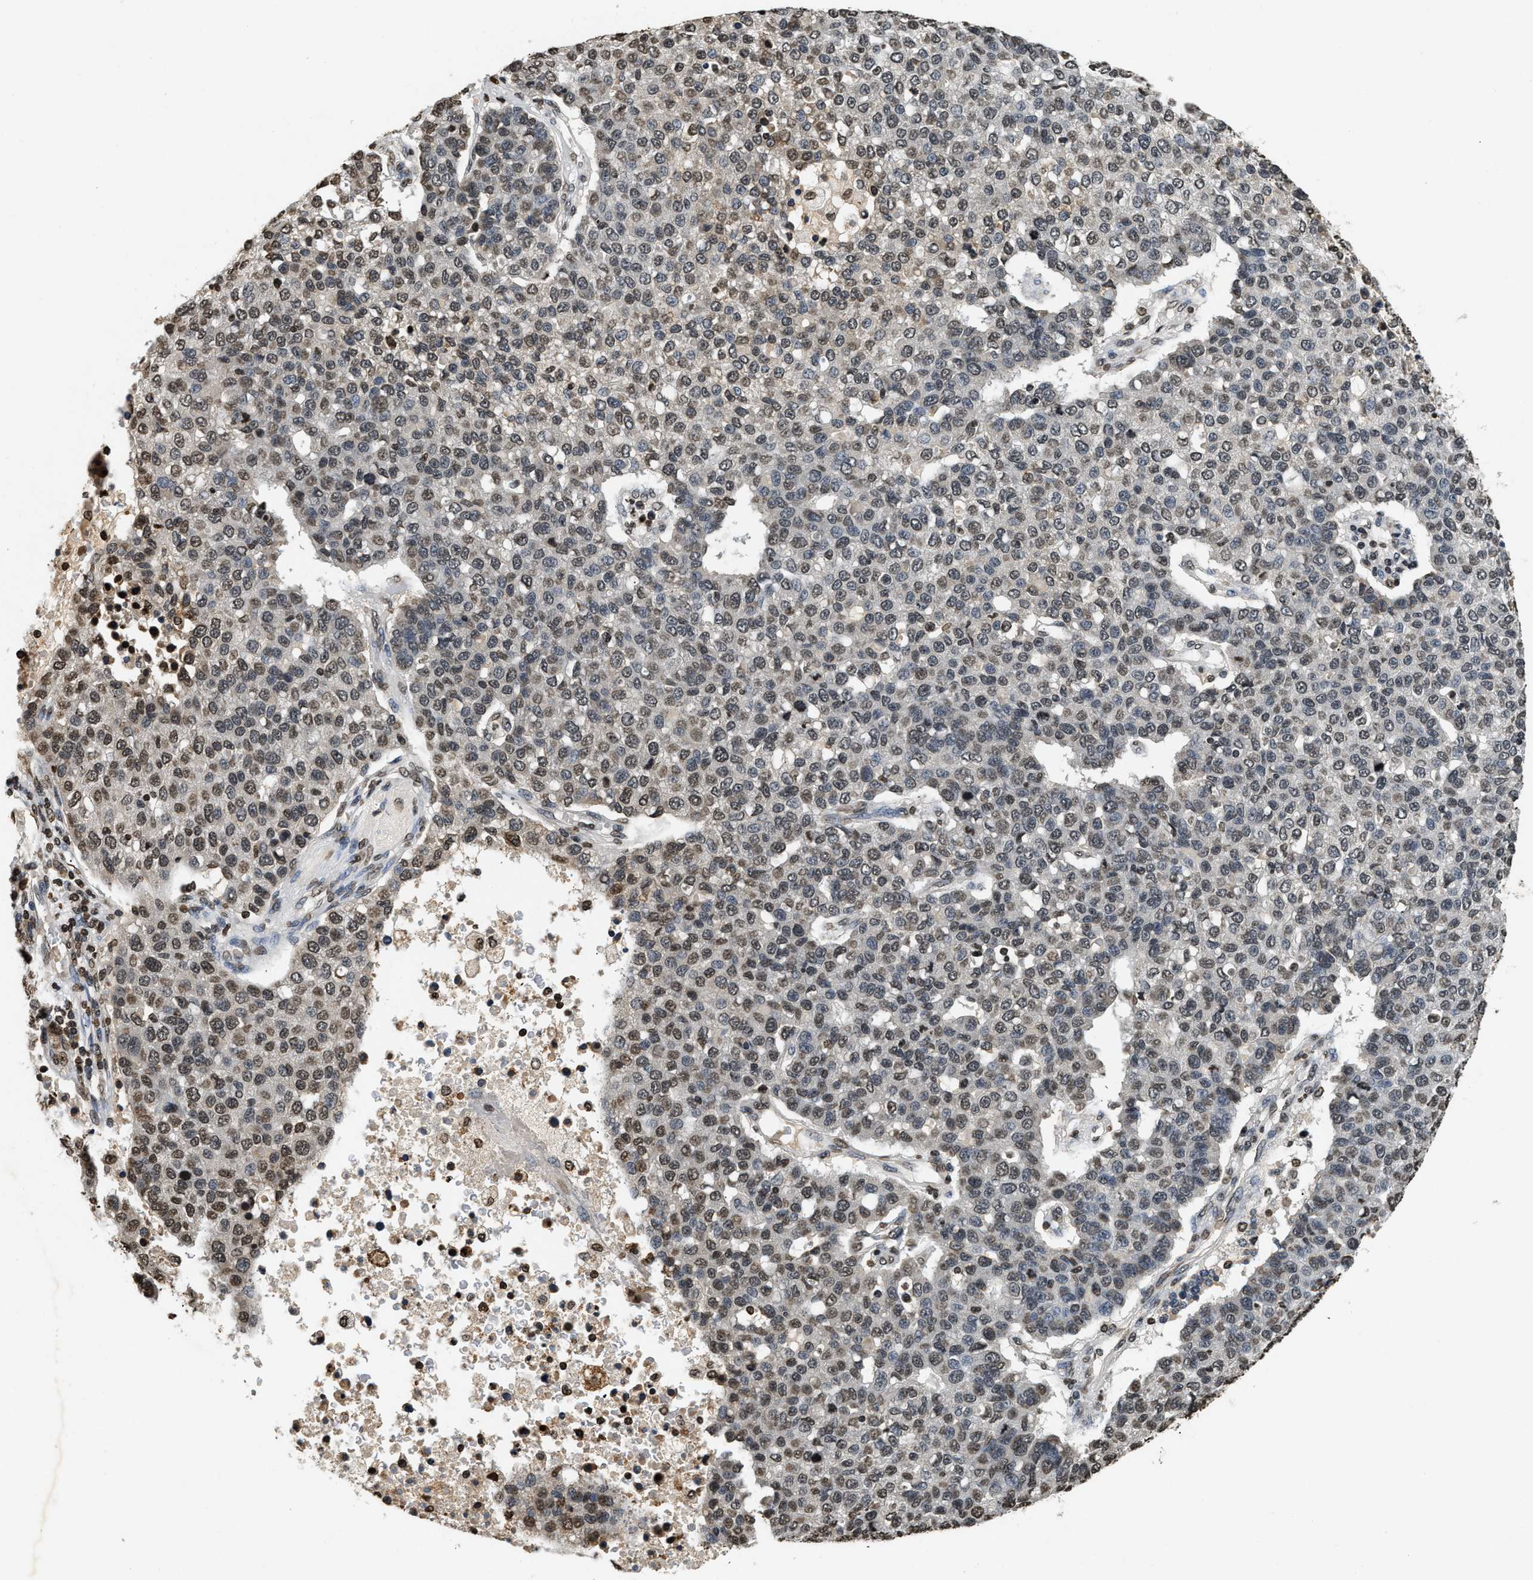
{"staining": {"intensity": "weak", "quantity": "25%-75%", "location": "nuclear"}, "tissue": "pancreatic cancer", "cell_type": "Tumor cells", "image_type": "cancer", "snomed": [{"axis": "morphology", "description": "Adenocarcinoma, NOS"}, {"axis": "topography", "description": "Pancreas"}], "caption": "Human pancreatic cancer stained with a protein marker reveals weak staining in tumor cells.", "gene": "DNASE1L3", "patient": {"sex": "female", "age": 61}}